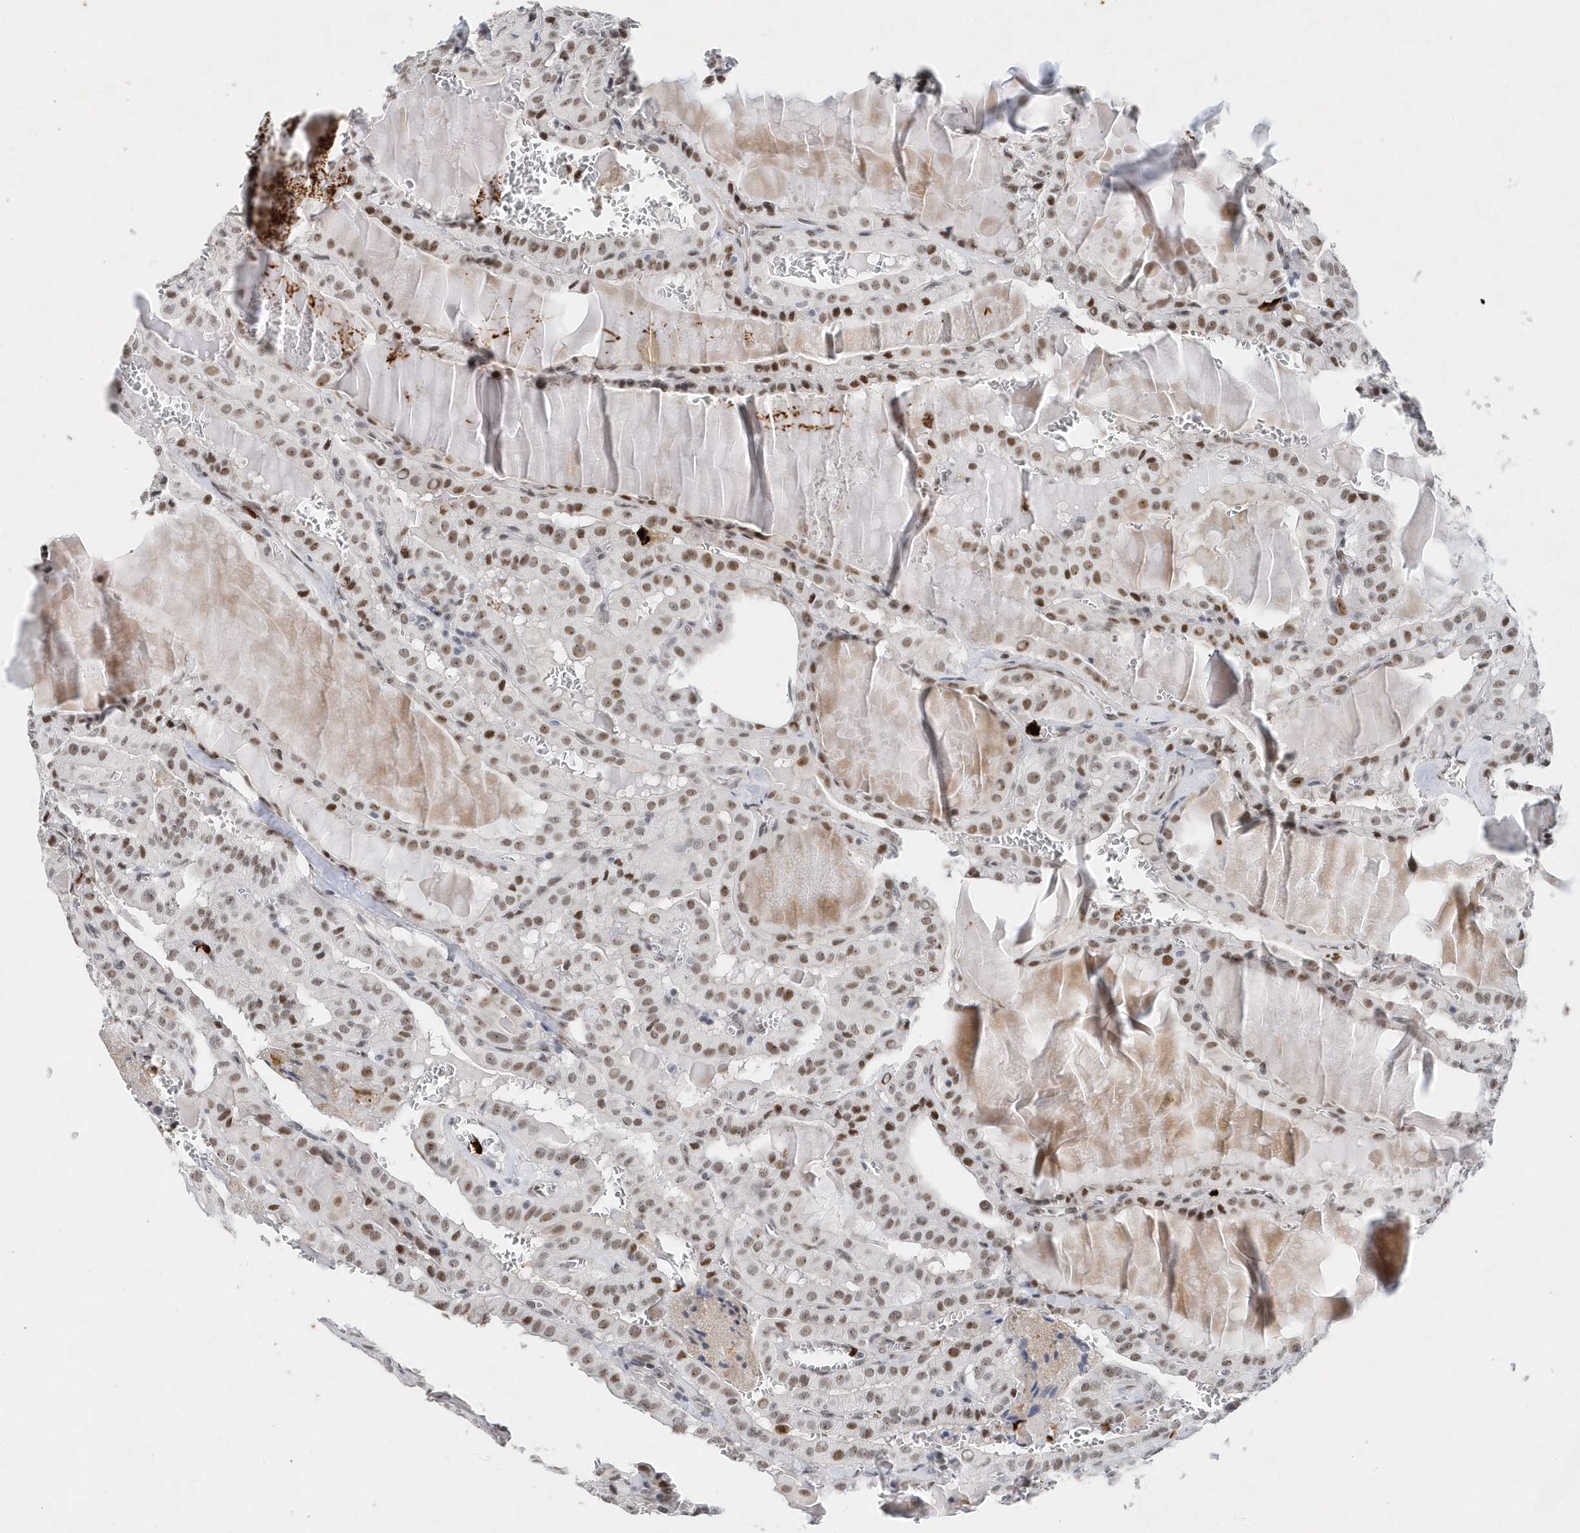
{"staining": {"intensity": "moderate", "quantity": ">75%", "location": "nuclear"}, "tissue": "thyroid cancer", "cell_type": "Tumor cells", "image_type": "cancer", "snomed": [{"axis": "morphology", "description": "Papillary adenocarcinoma, NOS"}, {"axis": "topography", "description": "Thyroid gland"}], "caption": "Human papillary adenocarcinoma (thyroid) stained for a protein (brown) reveals moderate nuclear positive staining in about >75% of tumor cells.", "gene": "RPP30", "patient": {"sex": "male", "age": 52}}